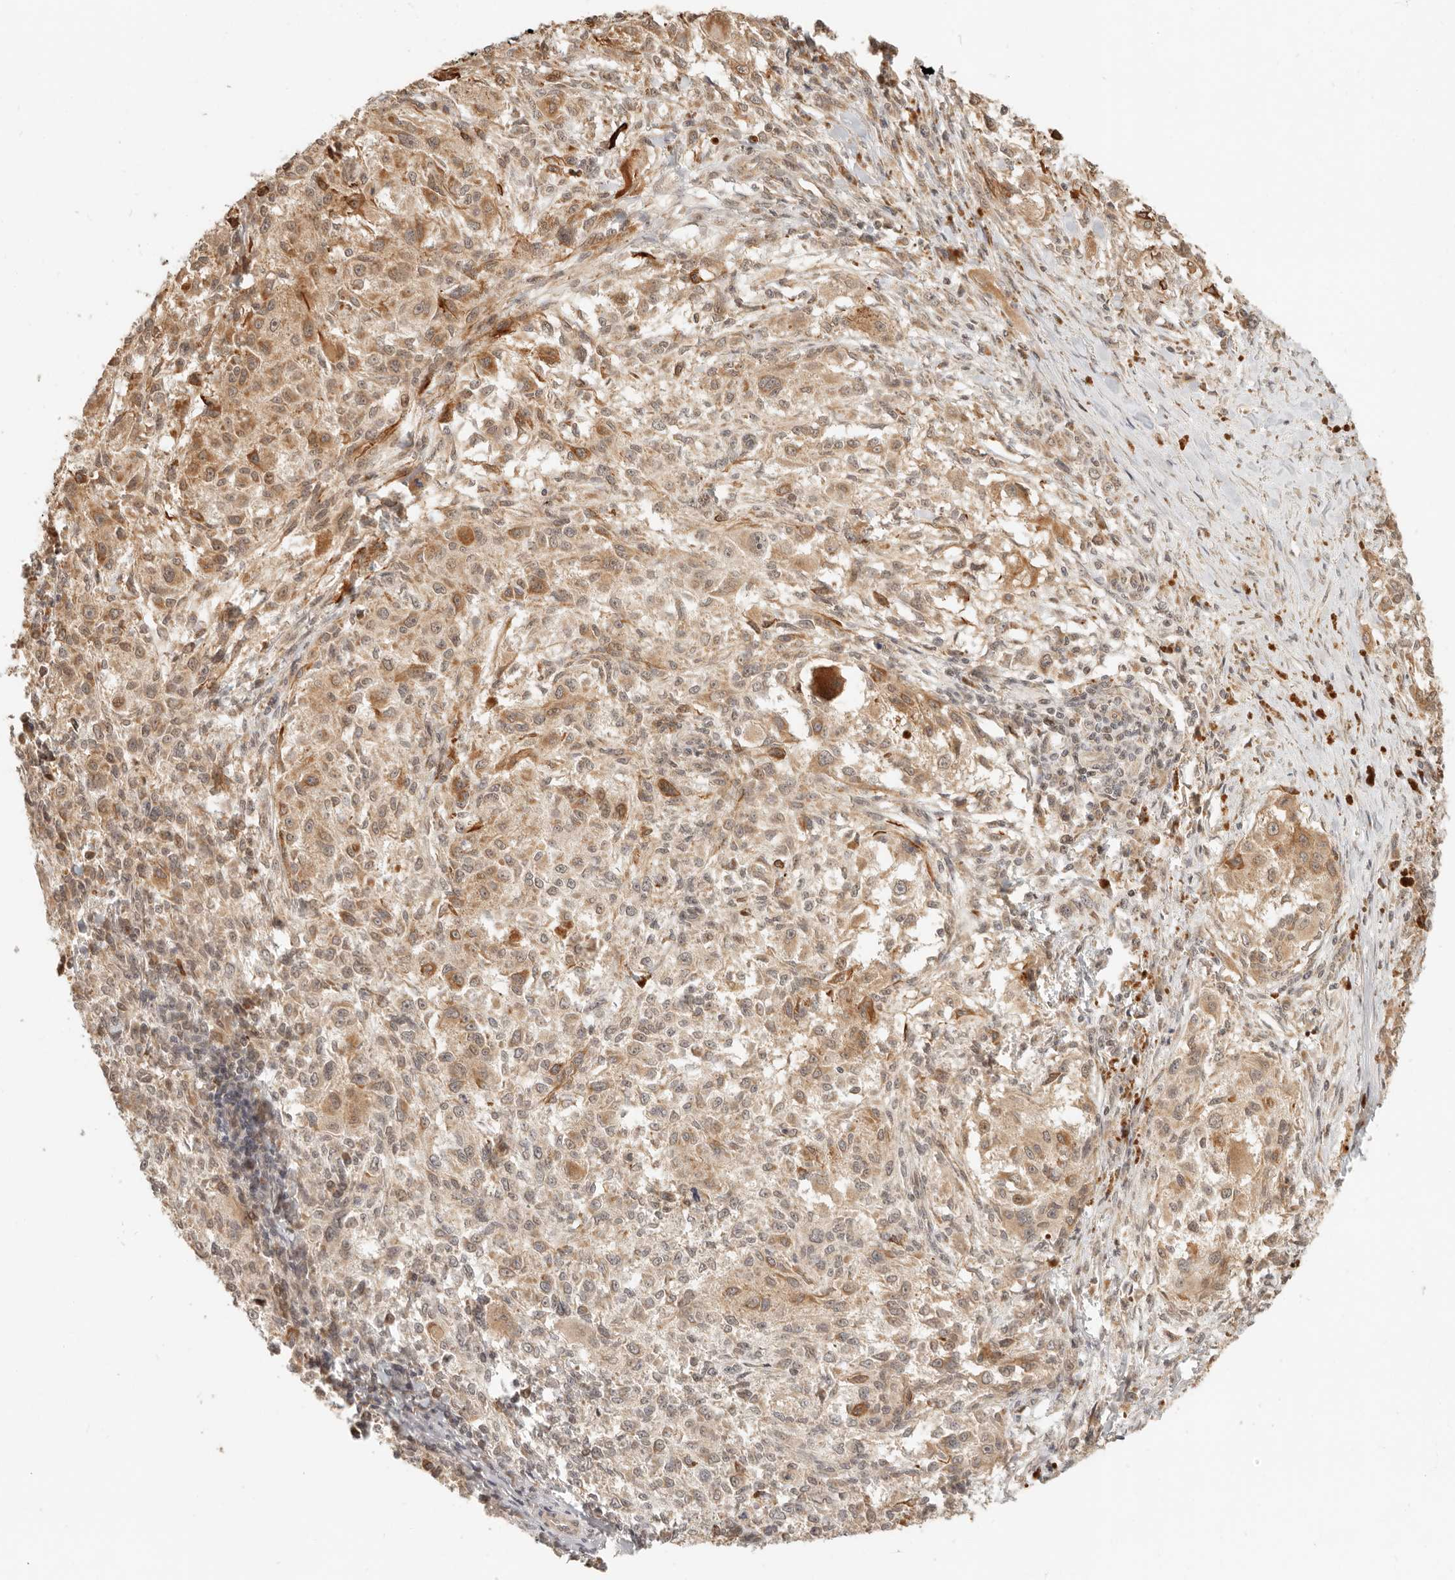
{"staining": {"intensity": "moderate", "quantity": "25%-75%", "location": "cytoplasmic/membranous"}, "tissue": "melanoma", "cell_type": "Tumor cells", "image_type": "cancer", "snomed": [{"axis": "morphology", "description": "Necrosis, NOS"}, {"axis": "morphology", "description": "Malignant melanoma, NOS"}, {"axis": "topography", "description": "Skin"}], "caption": "High-magnification brightfield microscopy of malignant melanoma stained with DAB (3,3'-diaminobenzidine) (brown) and counterstained with hematoxylin (blue). tumor cells exhibit moderate cytoplasmic/membranous expression is present in about25%-75% of cells.", "gene": "BAALC", "patient": {"sex": "female", "age": 87}}